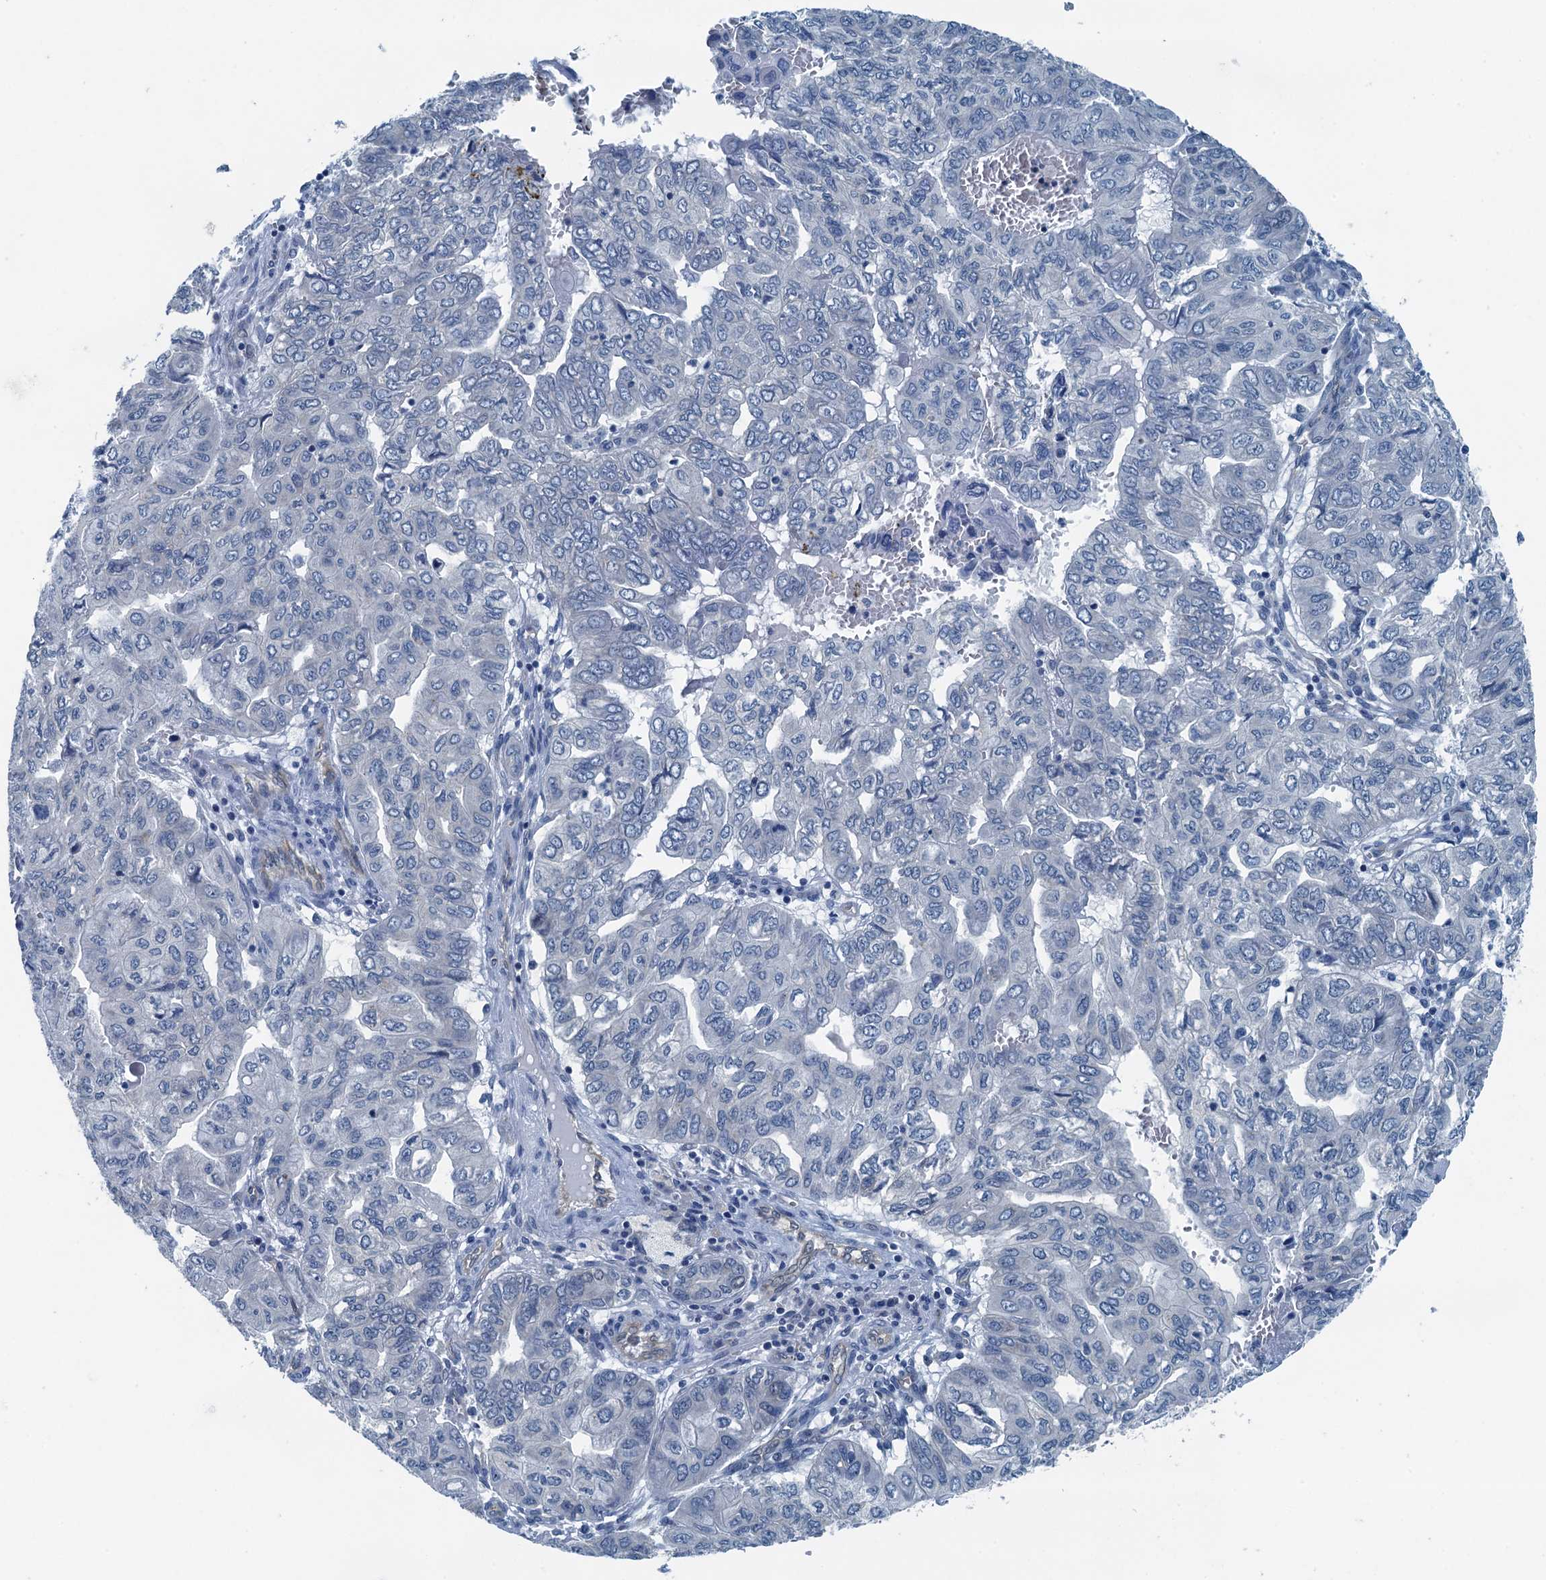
{"staining": {"intensity": "negative", "quantity": "none", "location": "none"}, "tissue": "pancreatic cancer", "cell_type": "Tumor cells", "image_type": "cancer", "snomed": [{"axis": "morphology", "description": "Adenocarcinoma, NOS"}, {"axis": "topography", "description": "Pancreas"}], "caption": "IHC micrograph of neoplastic tissue: pancreatic adenocarcinoma stained with DAB (3,3'-diaminobenzidine) shows no significant protein positivity in tumor cells.", "gene": "GFOD2", "patient": {"sex": "male", "age": 51}}